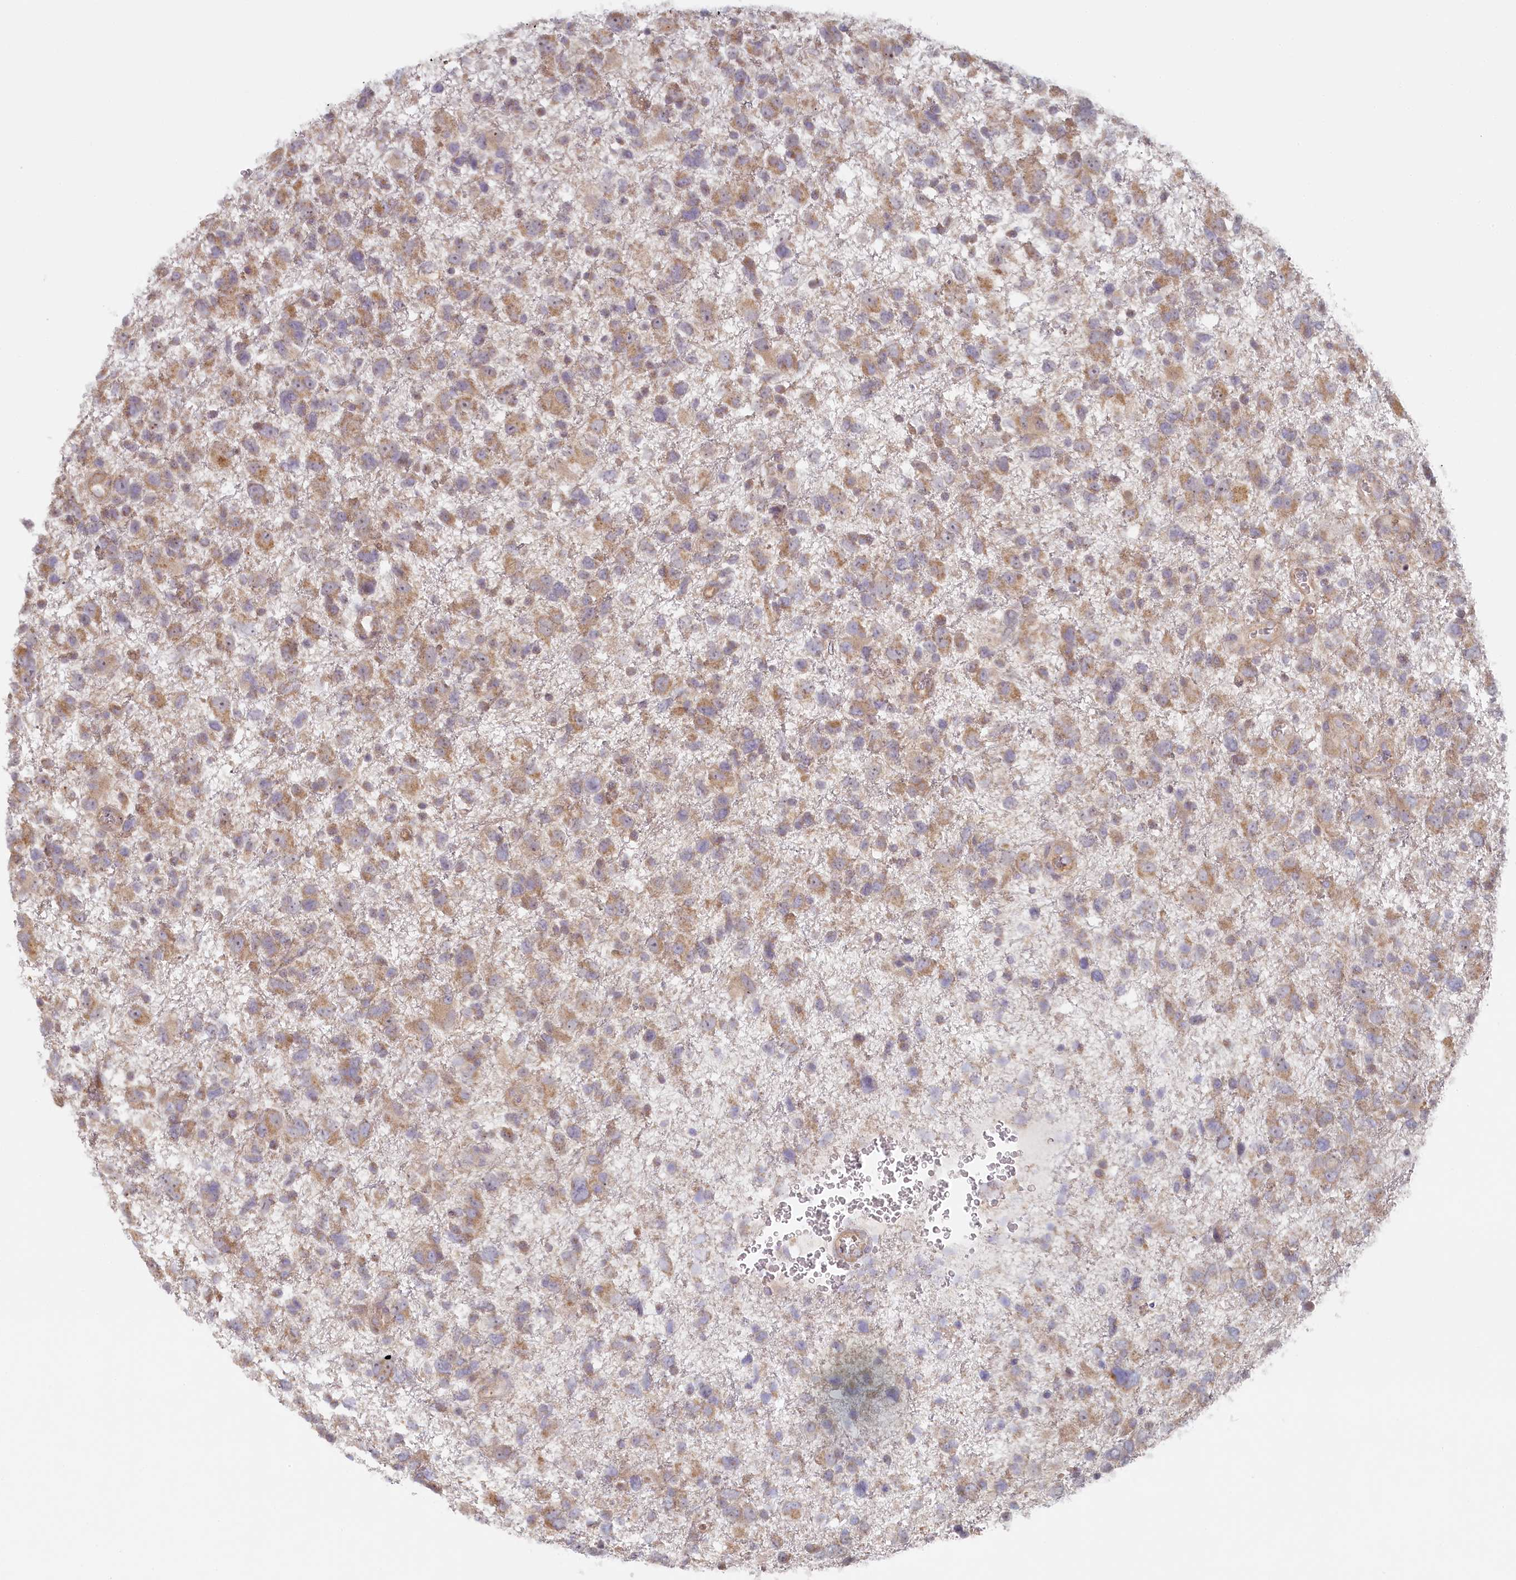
{"staining": {"intensity": "moderate", "quantity": ">75%", "location": "cytoplasmic/membranous"}, "tissue": "glioma", "cell_type": "Tumor cells", "image_type": "cancer", "snomed": [{"axis": "morphology", "description": "Glioma, malignant, High grade"}, {"axis": "topography", "description": "Brain"}], "caption": "Immunohistochemical staining of human glioma demonstrates medium levels of moderate cytoplasmic/membranous expression in about >75% of tumor cells.", "gene": "INTS4", "patient": {"sex": "male", "age": 61}}